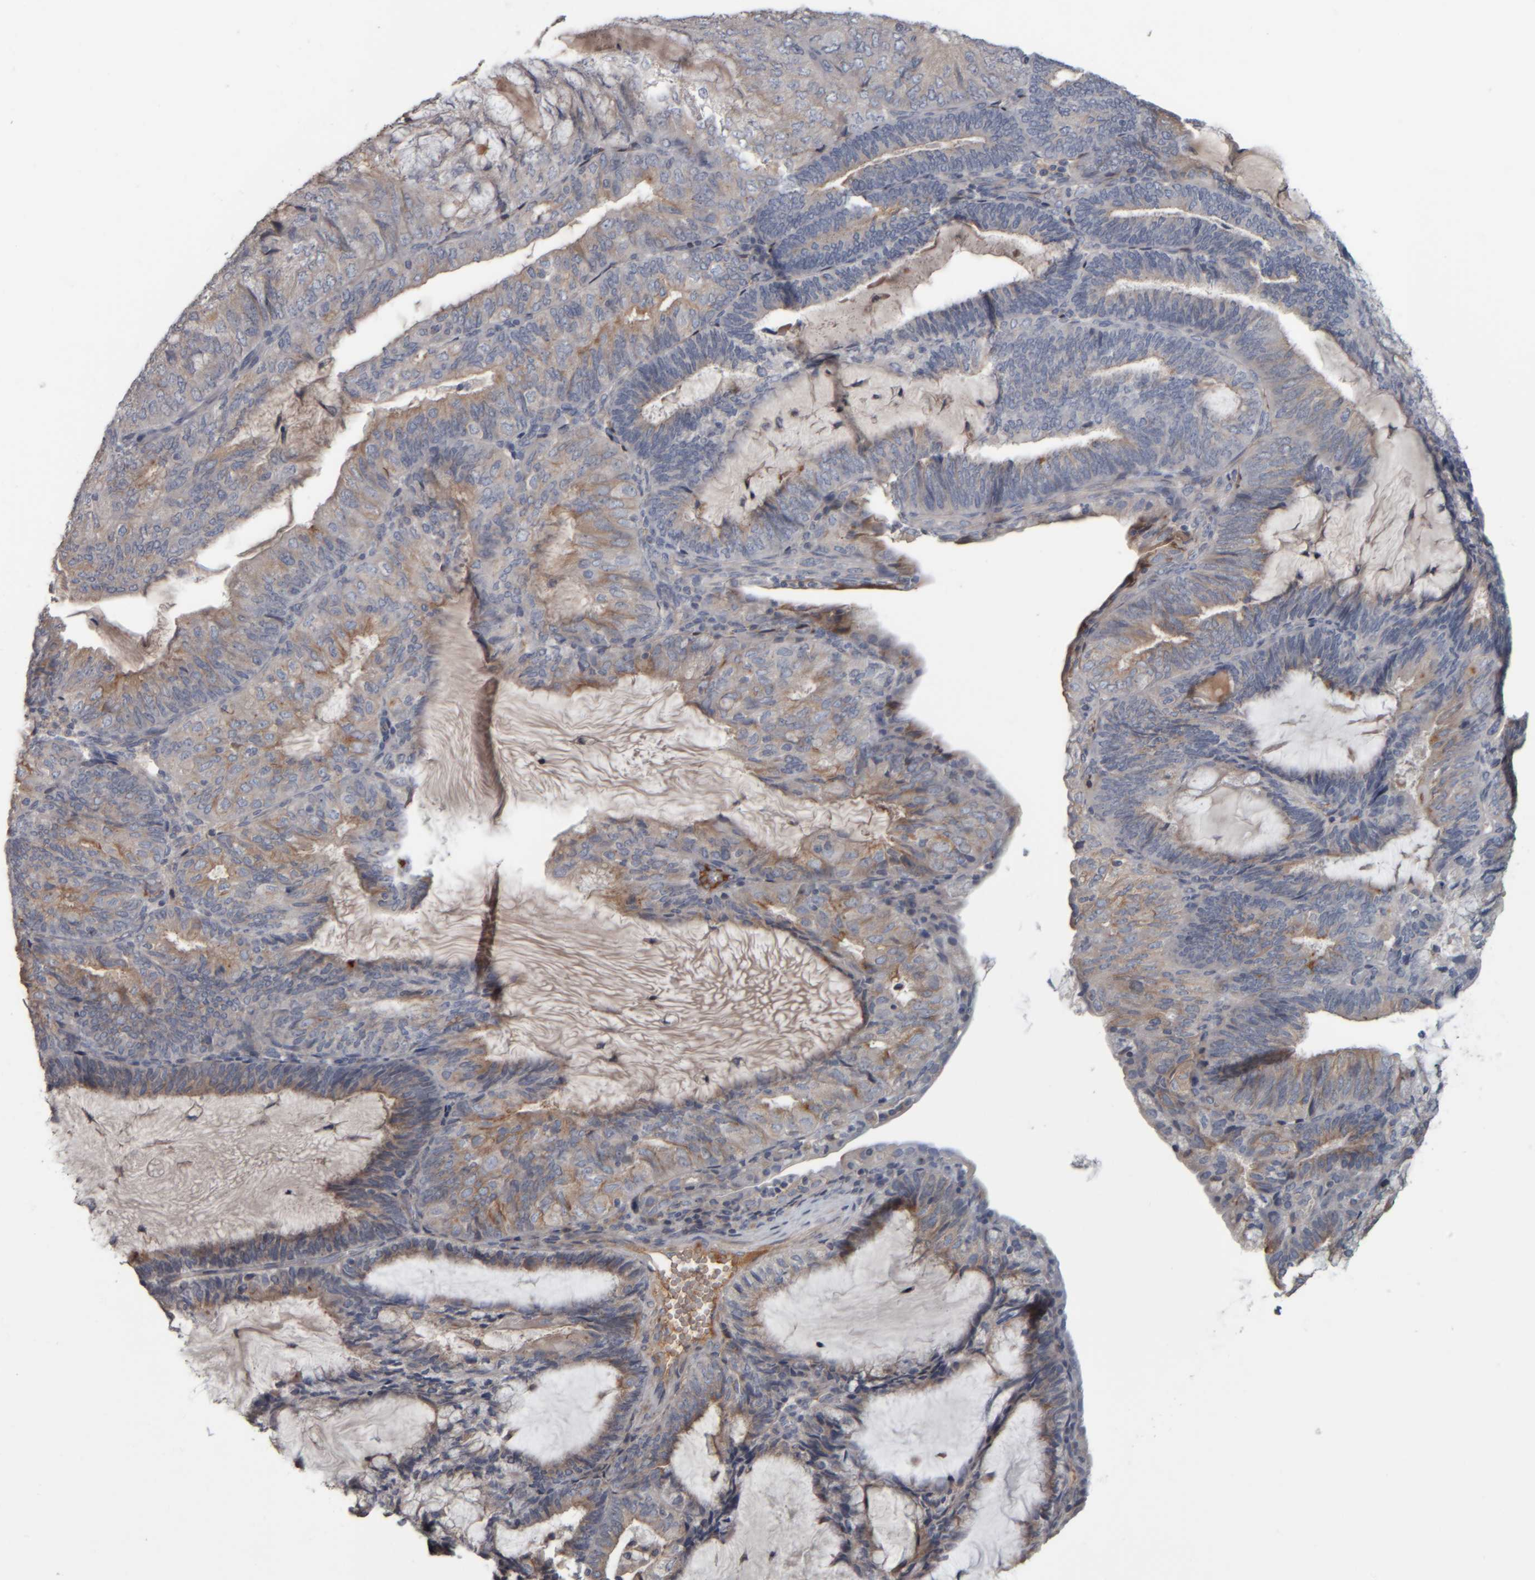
{"staining": {"intensity": "moderate", "quantity": "<25%", "location": "cytoplasmic/membranous"}, "tissue": "endometrial cancer", "cell_type": "Tumor cells", "image_type": "cancer", "snomed": [{"axis": "morphology", "description": "Adenocarcinoma, NOS"}, {"axis": "topography", "description": "Endometrium"}], "caption": "Protein staining exhibits moderate cytoplasmic/membranous positivity in about <25% of tumor cells in endometrial cancer.", "gene": "CAVIN4", "patient": {"sex": "female", "age": 81}}